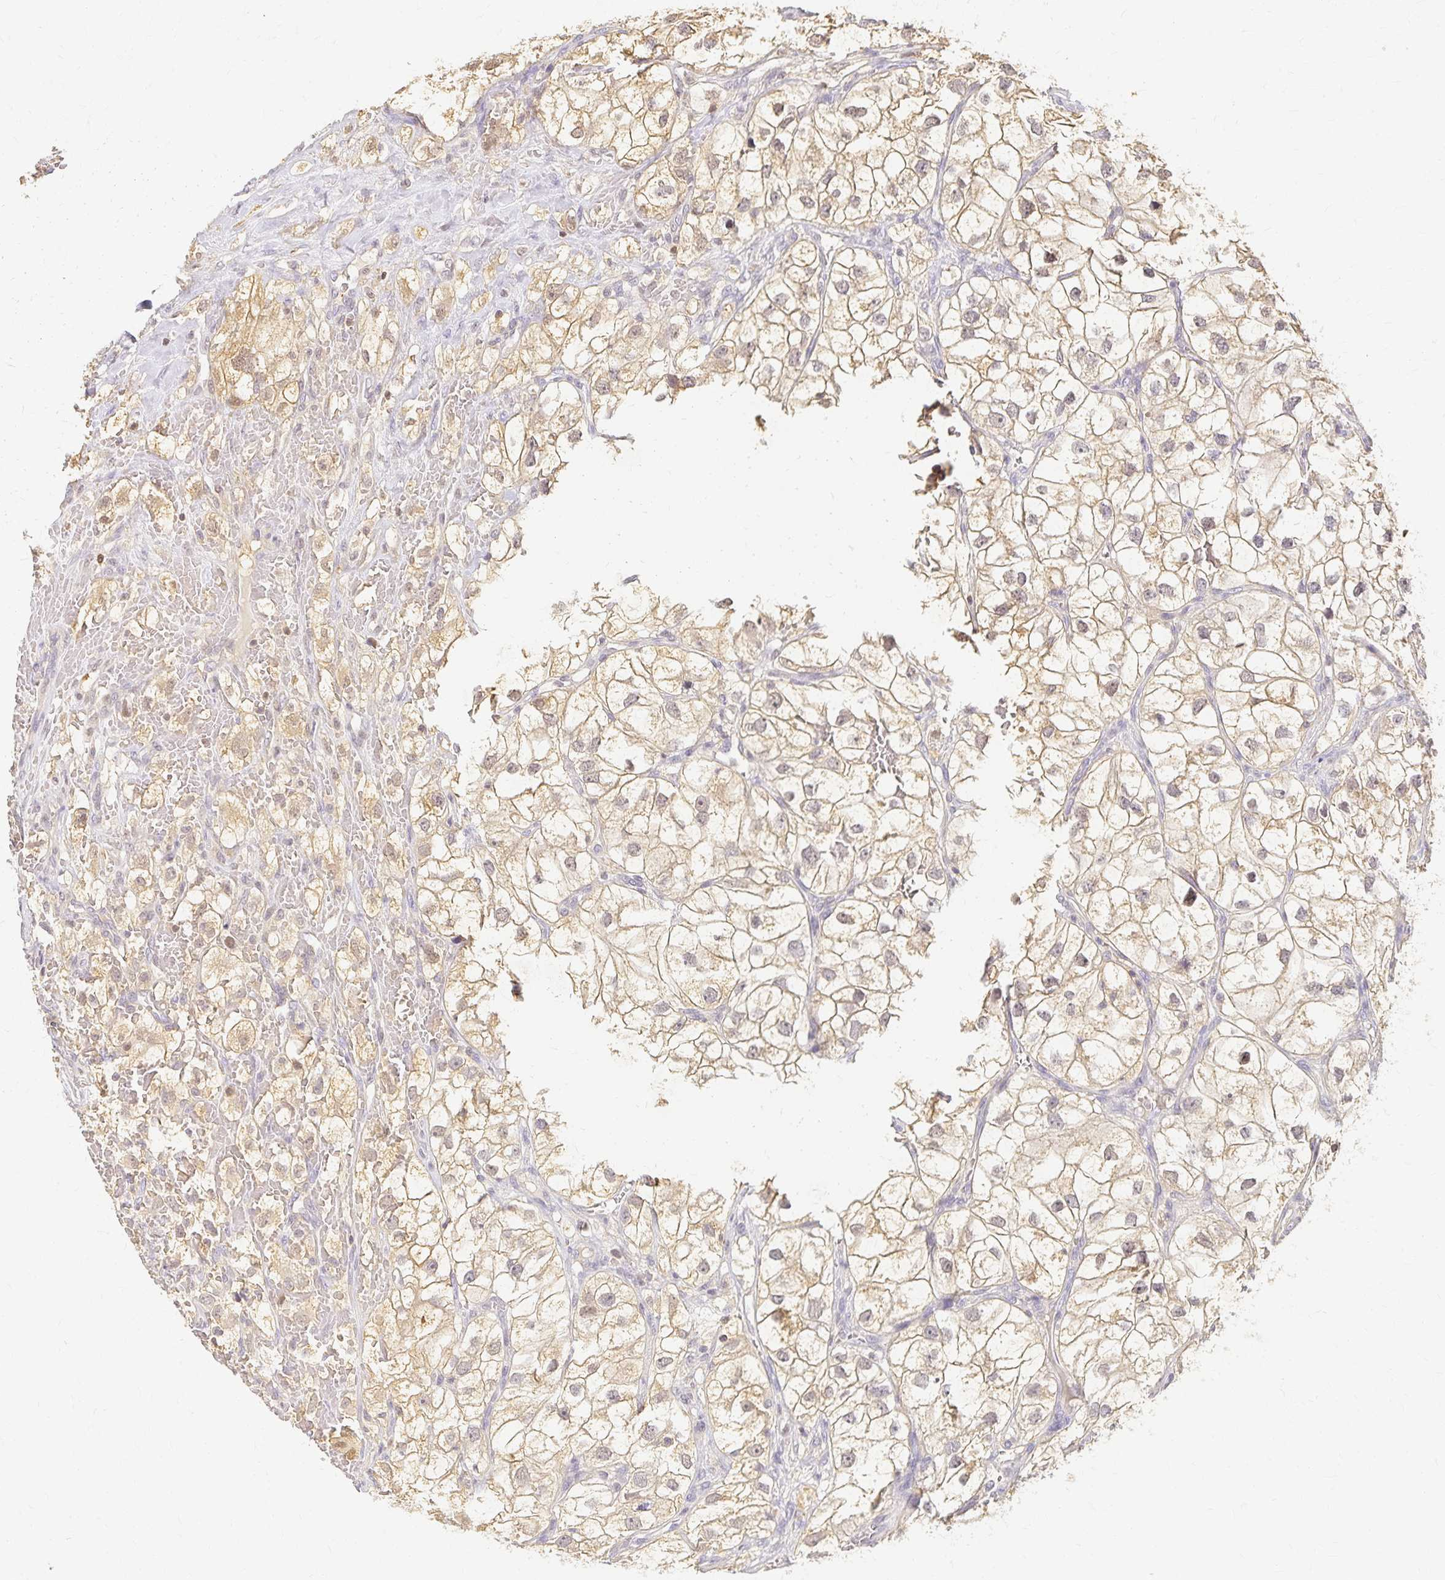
{"staining": {"intensity": "weak", "quantity": "25%-75%", "location": "cytoplasmic/membranous"}, "tissue": "renal cancer", "cell_type": "Tumor cells", "image_type": "cancer", "snomed": [{"axis": "morphology", "description": "Adenocarcinoma, NOS"}, {"axis": "topography", "description": "Kidney"}], "caption": "Human renal adenocarcinoma stained with a protein marker displays weak staining in tumor cells.", "gene": "AZGP1", "patient": {"sex": "male", "age": 59}}